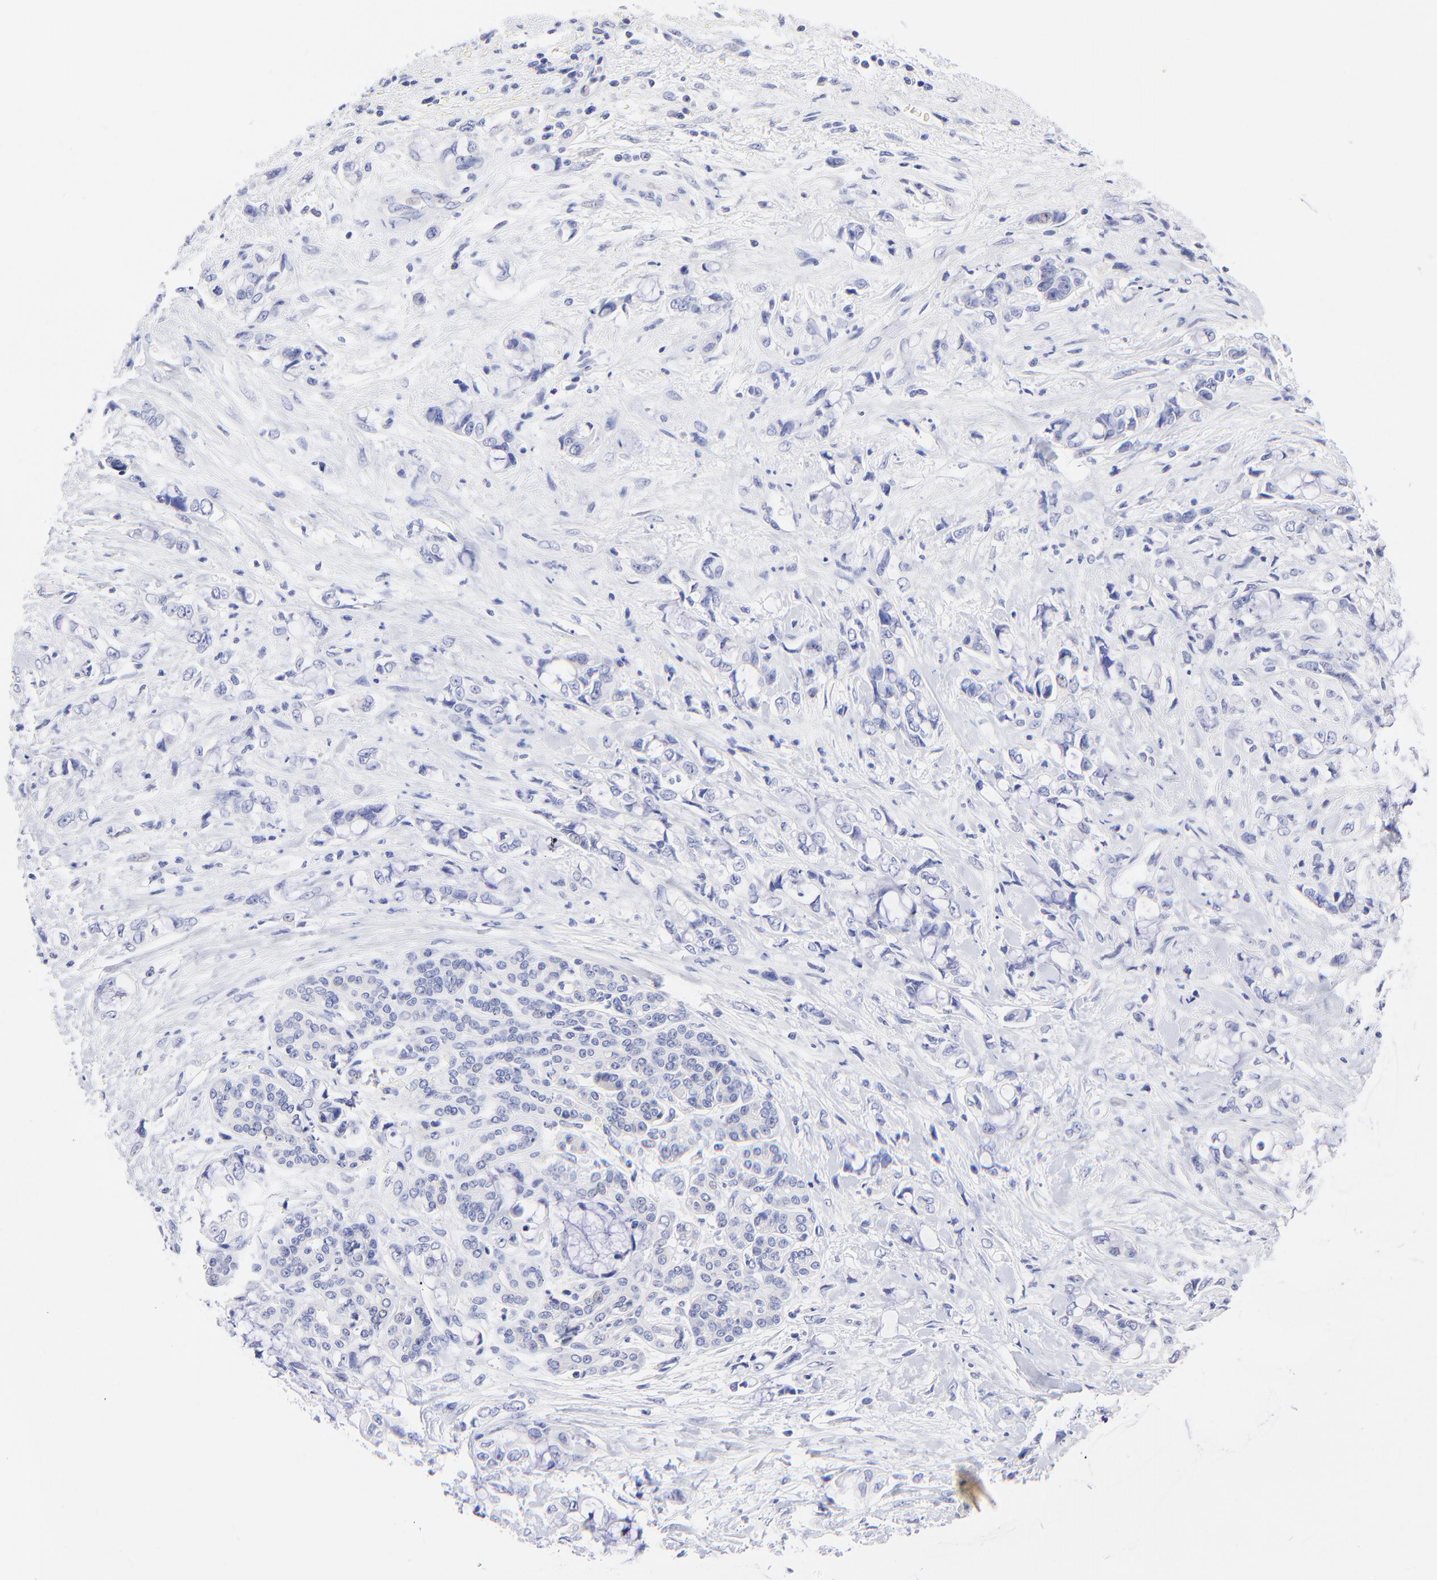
{"staining": {"intensity": "negative", "quantity": "none", "location": "none"}, "tissue": "pancreatic cancer", "cell_type": "Tumor cells", "image_type": "cancer", "snomed": [{"axis": "morphology", "description": "Adenocarcinoma, NOS"}, {"axis": "topography", "description": "Pancreas"}], "caption": "A histopathology image of adenocarcinoma (pancreatic) stained for a protein demonstrates no brown staining in tumor cells.", "gene": "RAB3A", "patient": {"sex": "female", "age": 70}}